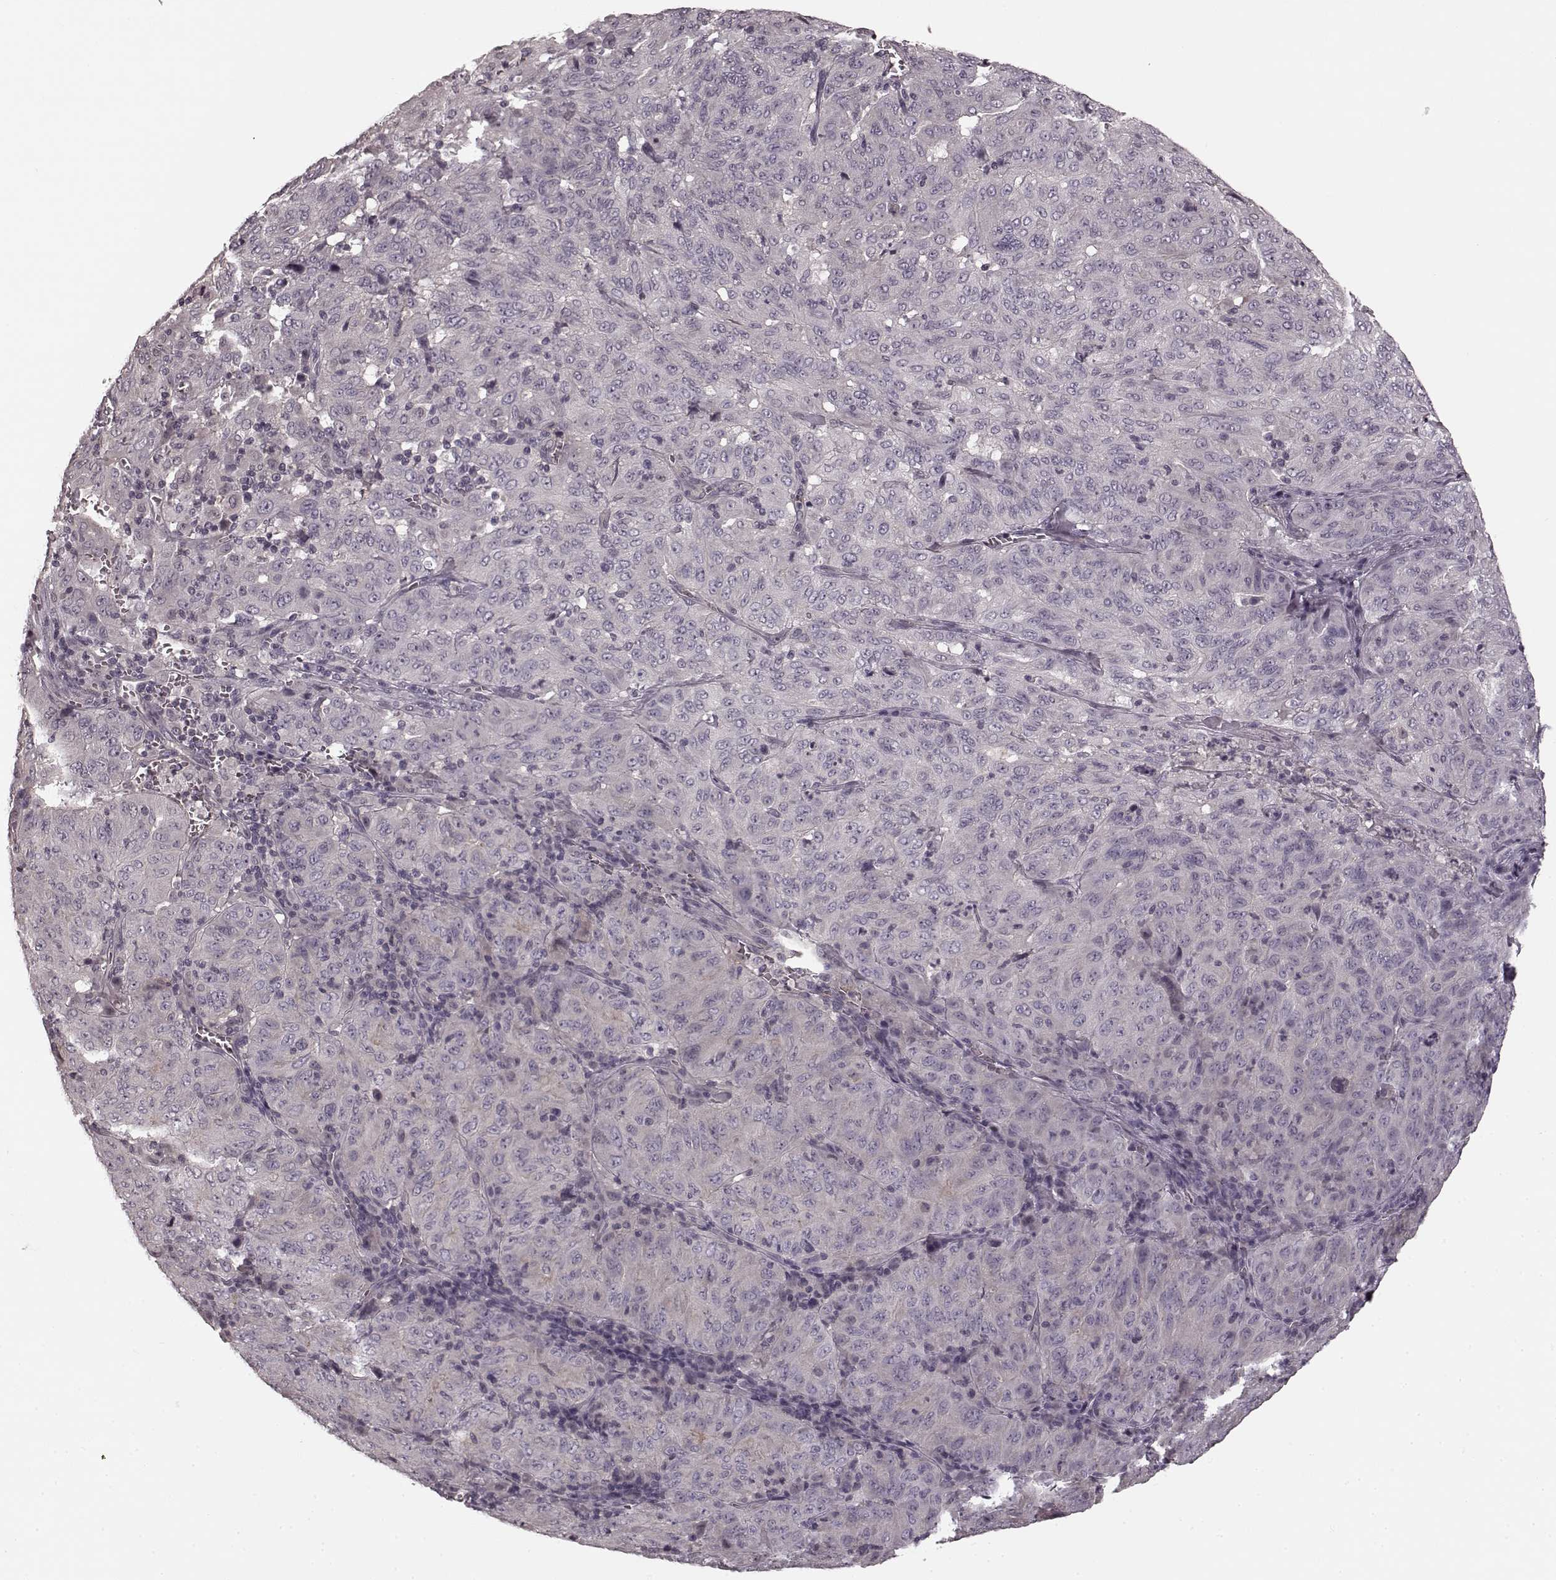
{"staining": {"intensity": "negative", "quantity": "none", "location": "none"}, "tissue": "pancreatic cancer", "cell_type": "Tumor cells", "image_type": "cancer", "snomed": [{"axis": "morphology", "description": "Adenocarcinoma, NOS"}, {"axis": "topography", "description": "Pancreas"}], "caption": "DAB (3,3'-diaminobenzidine) immunohistochemical staining of human pancreatic cancer demonstrates no significant expression in tumor cells. The staining was performed using DAB to visualize the protein expression in brown, while the nuclei were stained in blue with hematoxylin (Magnification: 20x).", "gene": "PRKCE", "patient": {"sex": "male", "age": 63}}